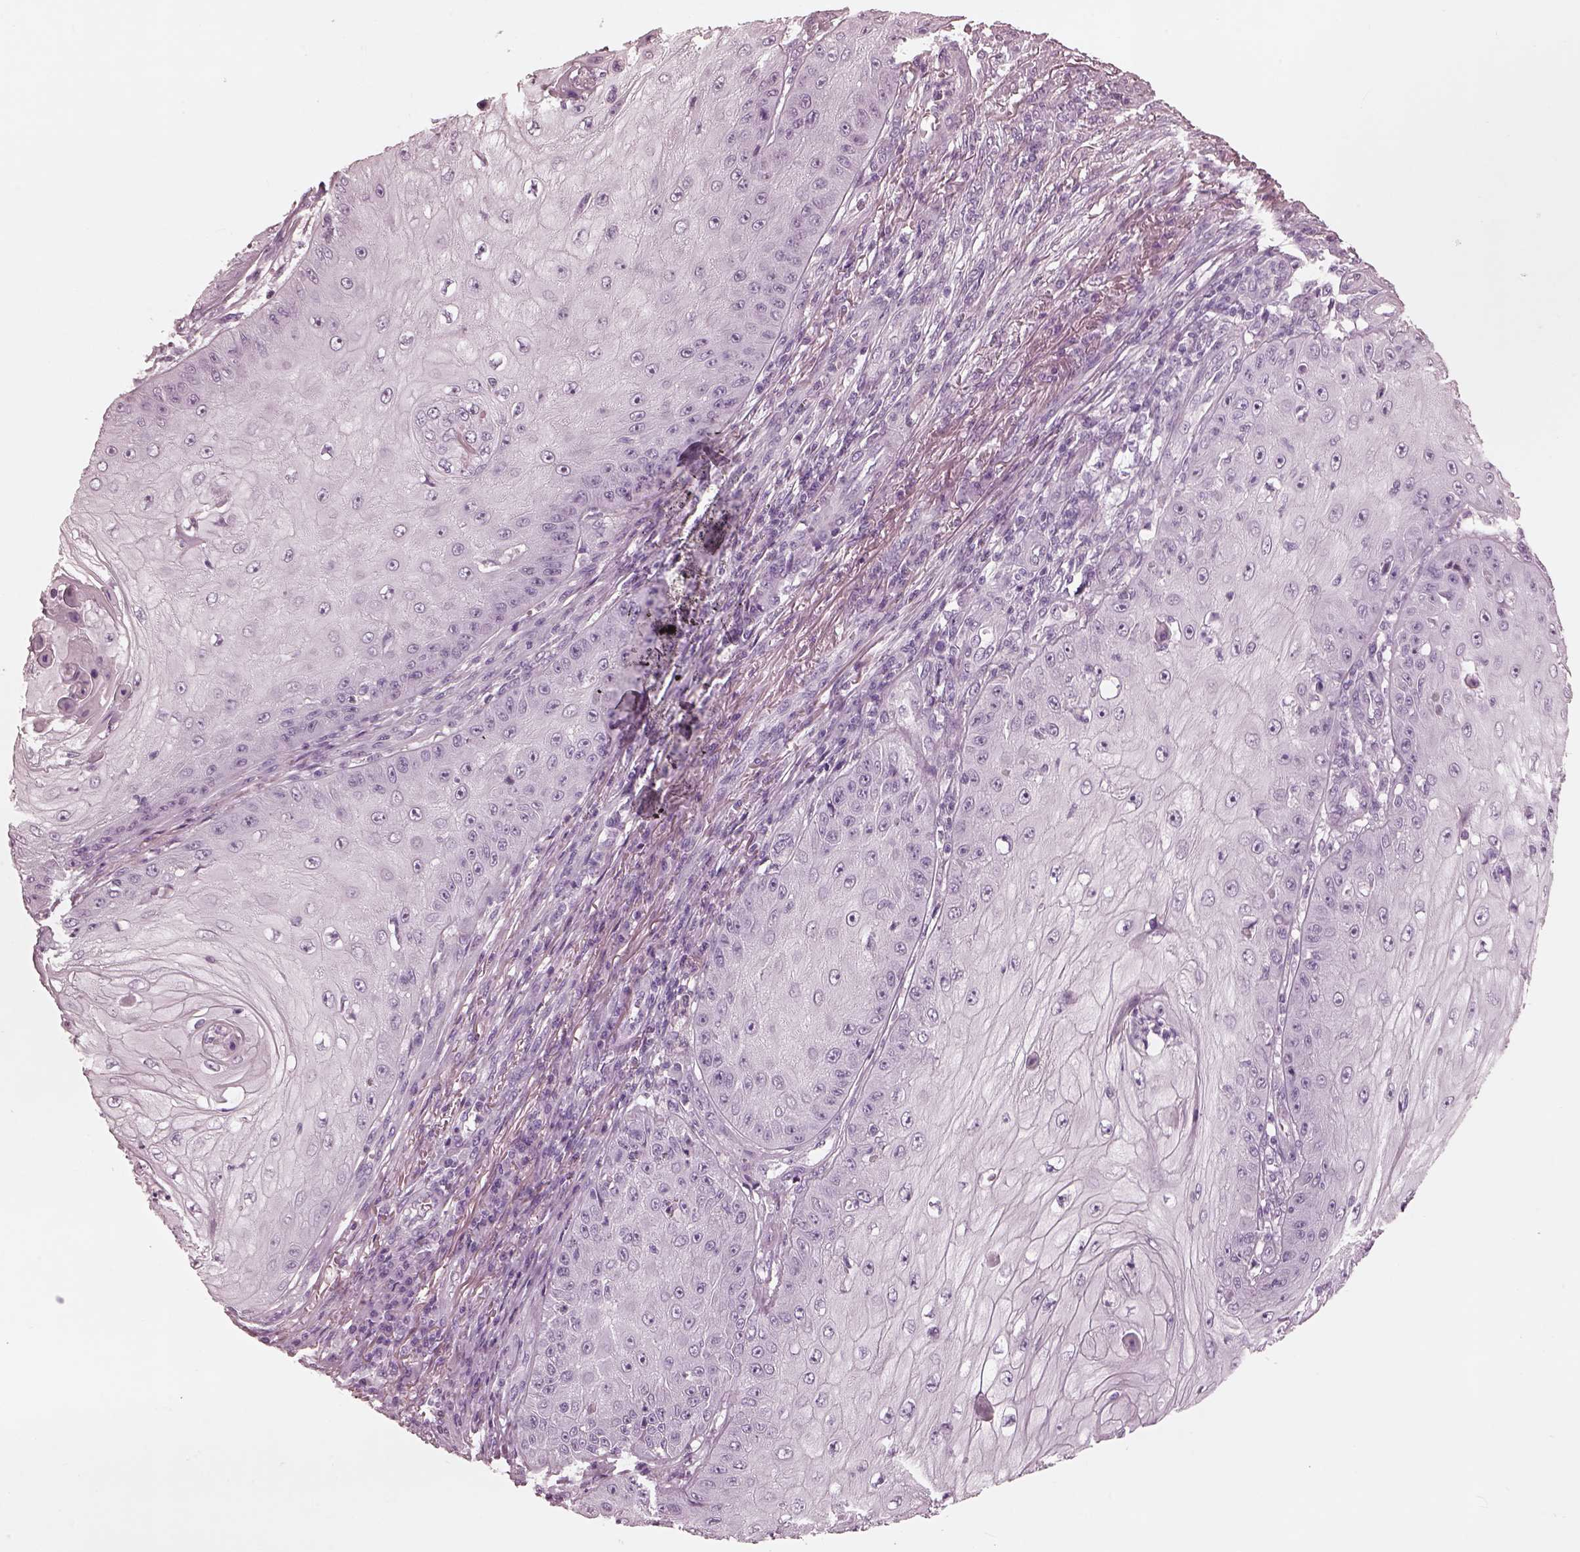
{"staining": {"intensity": "negative", "quantity": "none", "location": "none"}, "tissue": "skin cancer", "cell_type": "Tumor cells", "image_type": "cancer", "snomed": [{"axis": "morphology", "description": "Squamous cell carcinoma, NOS"}, {"axis": "topography", "description": "Skin"}], "caption": "Skin squamous cell carcinoma stained for a protein using IHC displays no expression tumor cells.", "gene": "FABP9", "patient": {"sex": "male", "age": 70}}